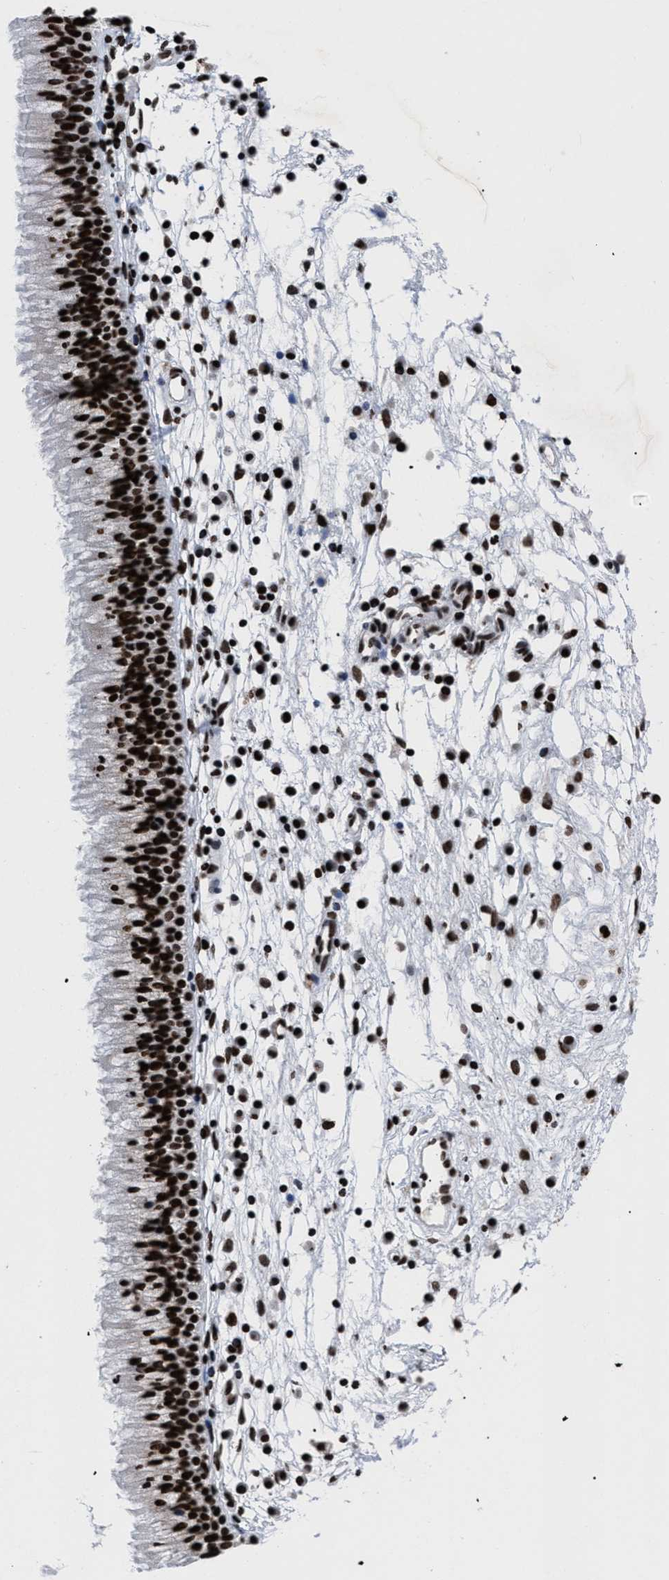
{"staining": {"intensity": "strong", "quantity": ">75%", "location": "nuclear"}, "tissue": "nasopharynx", "cell_type": "Respiratory epithelial cells", "image_type": "normal", "snomed": [{"axis": "morphology", "description": "Normal tissue, NOS"}, {"axis": "topography", "description": "Nasopharynx"}], "caption": "Benign nasopharynx reveals strong nuclear expression in approximately >75% of respiratory epithelial cells The staining is performed using DAB (3,3'-diaminobenzidine) brown chromogen to label protein expression. The nuclei are counter-stained blue using hematoxylin..", "gene": "CALHM3", "patient": {"sex": "male", "age": 21}}